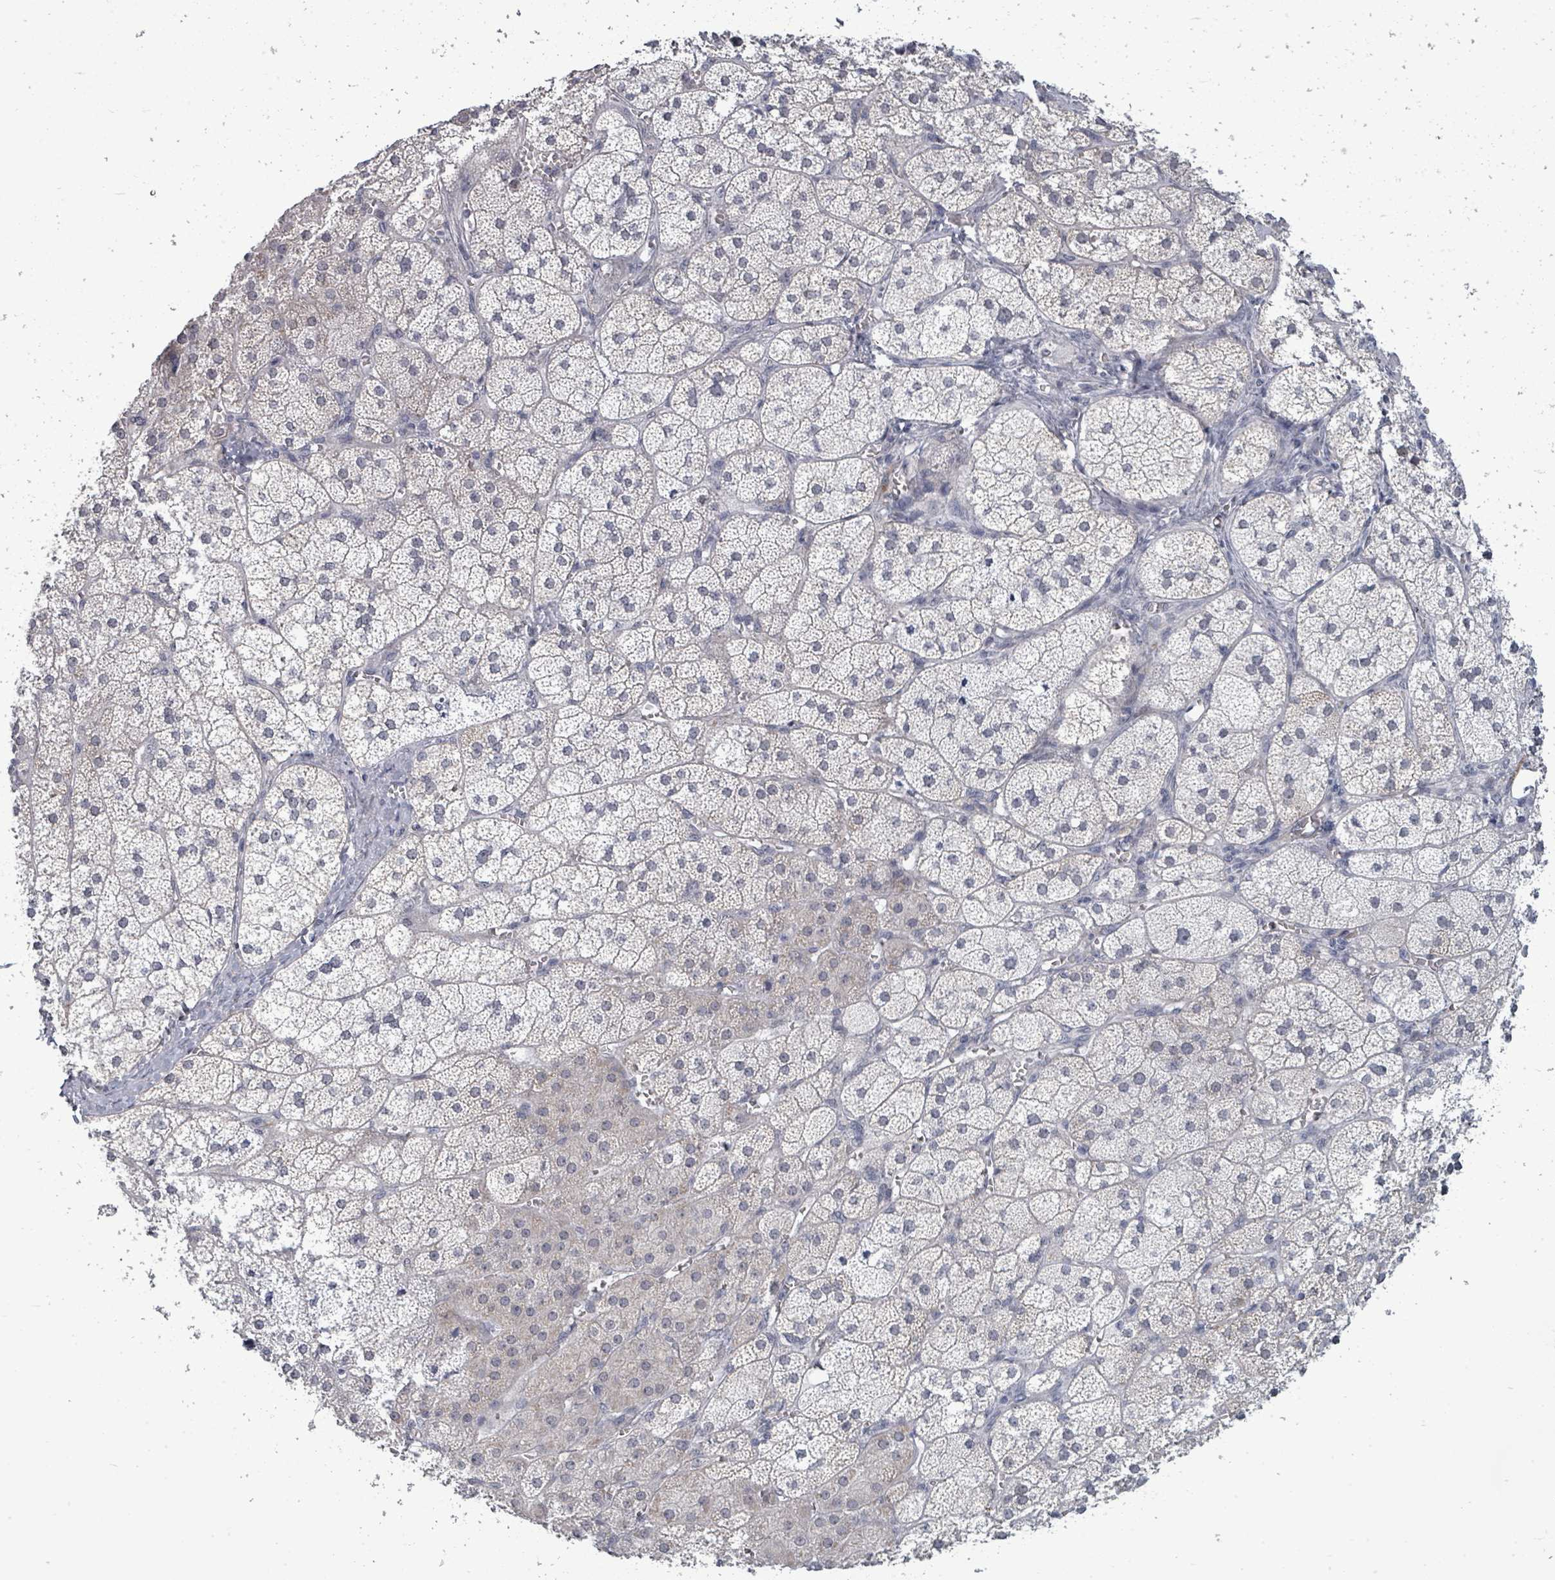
{"staining": {"intensity": "weak", "quantity": "<25%", "location": "cytoplasmic/membranous"}, "tissue": "adrenal gland", "cell_type": "Glandular cells", "image_type": "normal", "snomed": [{"axis": "morphology", "description": "Normal tissue, NOS"}, {"axis": "topography", "description": "Adrenal gland"}], "caption": "Image shows no protein expression in glandular cells of benign adrenal gland.", "gene": "PTPN20", "patient": {"sex": "female", "age": 52}}